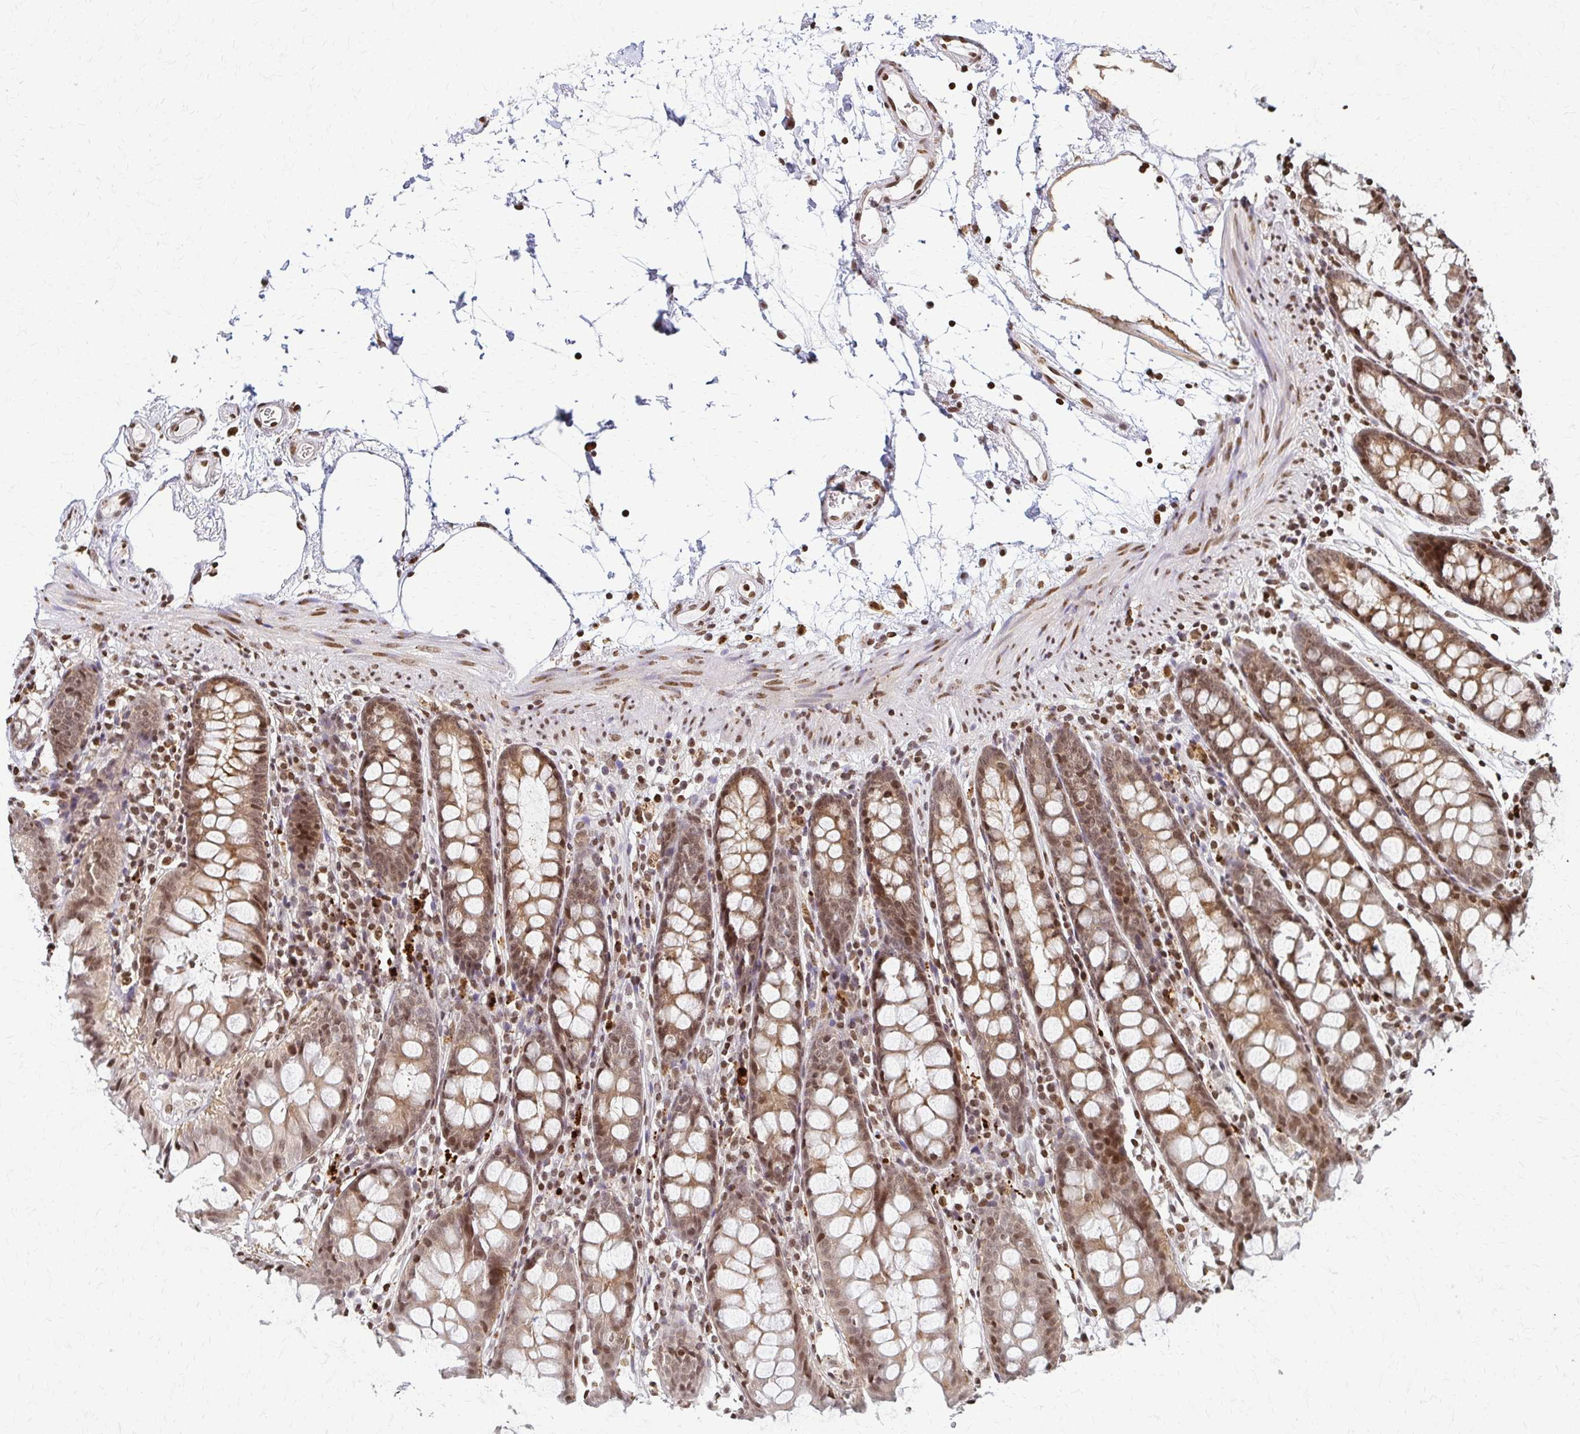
{"staining": {"intensity": "moderate", "quantity": ">75%", "location": "nuclear"}, "tissue": "colon", "cell_type": "Endothelial cells", "image_type": "normal", "snomed": [{"axis": "morphology", "description": "Normal tissue, NOS"}, {"axis": "topography", "description": "Colon"}], "caption": "DAB (3,3'-diaminobenzidine) immunohistochemical staining of benign human colon displays moderate nuclear protein staining in about >75% of endothelial cells. The staining was performed using DAB (3,3'-diaminobenzidine), with brown indicating positive protein expression. Nuclei are stained blue with hematoxylin.", "gene": "PSMD7", "patient": {"sex": "female", "age": 84}}